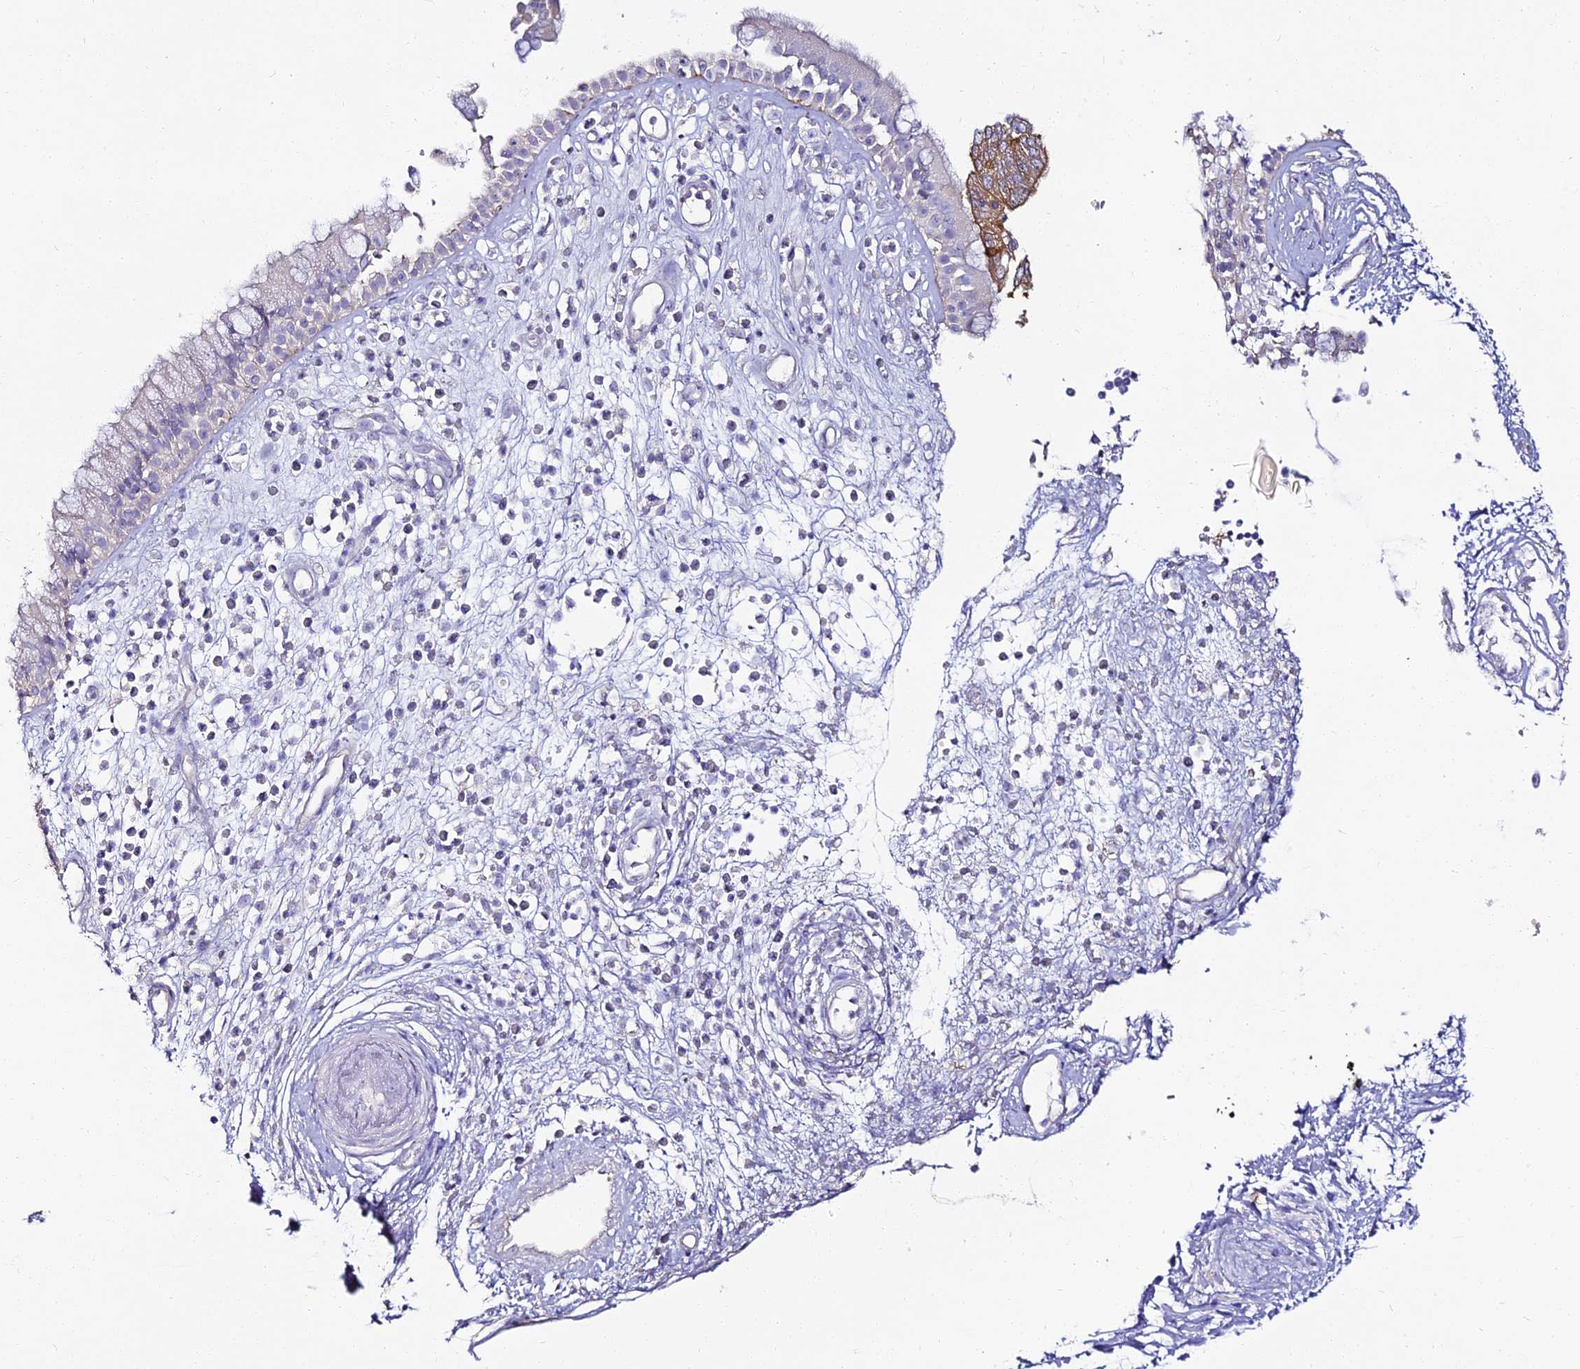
{"staining": {"intensity": "negative", "quantity": "none", "location": "none"}, "tissue": "nasopharynx", "cell_type": "Respiratory epithelial cells", "image_type": "normal", "snomed": [{"axis": "morphology", "description": "Normal tissue, NOS"}, {"axis": "morphology", "description": "Inflammation, NOS"}, {"axis": "topography", "description": "Nasopharynx"}], "caption": "High power microscopy image of an immunohistochemistry histopathology image of normal nasopharynx, revealing no significant staining in respiratory epithelial cells.", "gene": "ALPG", "patient": {"sex": "male", "age": 29}}